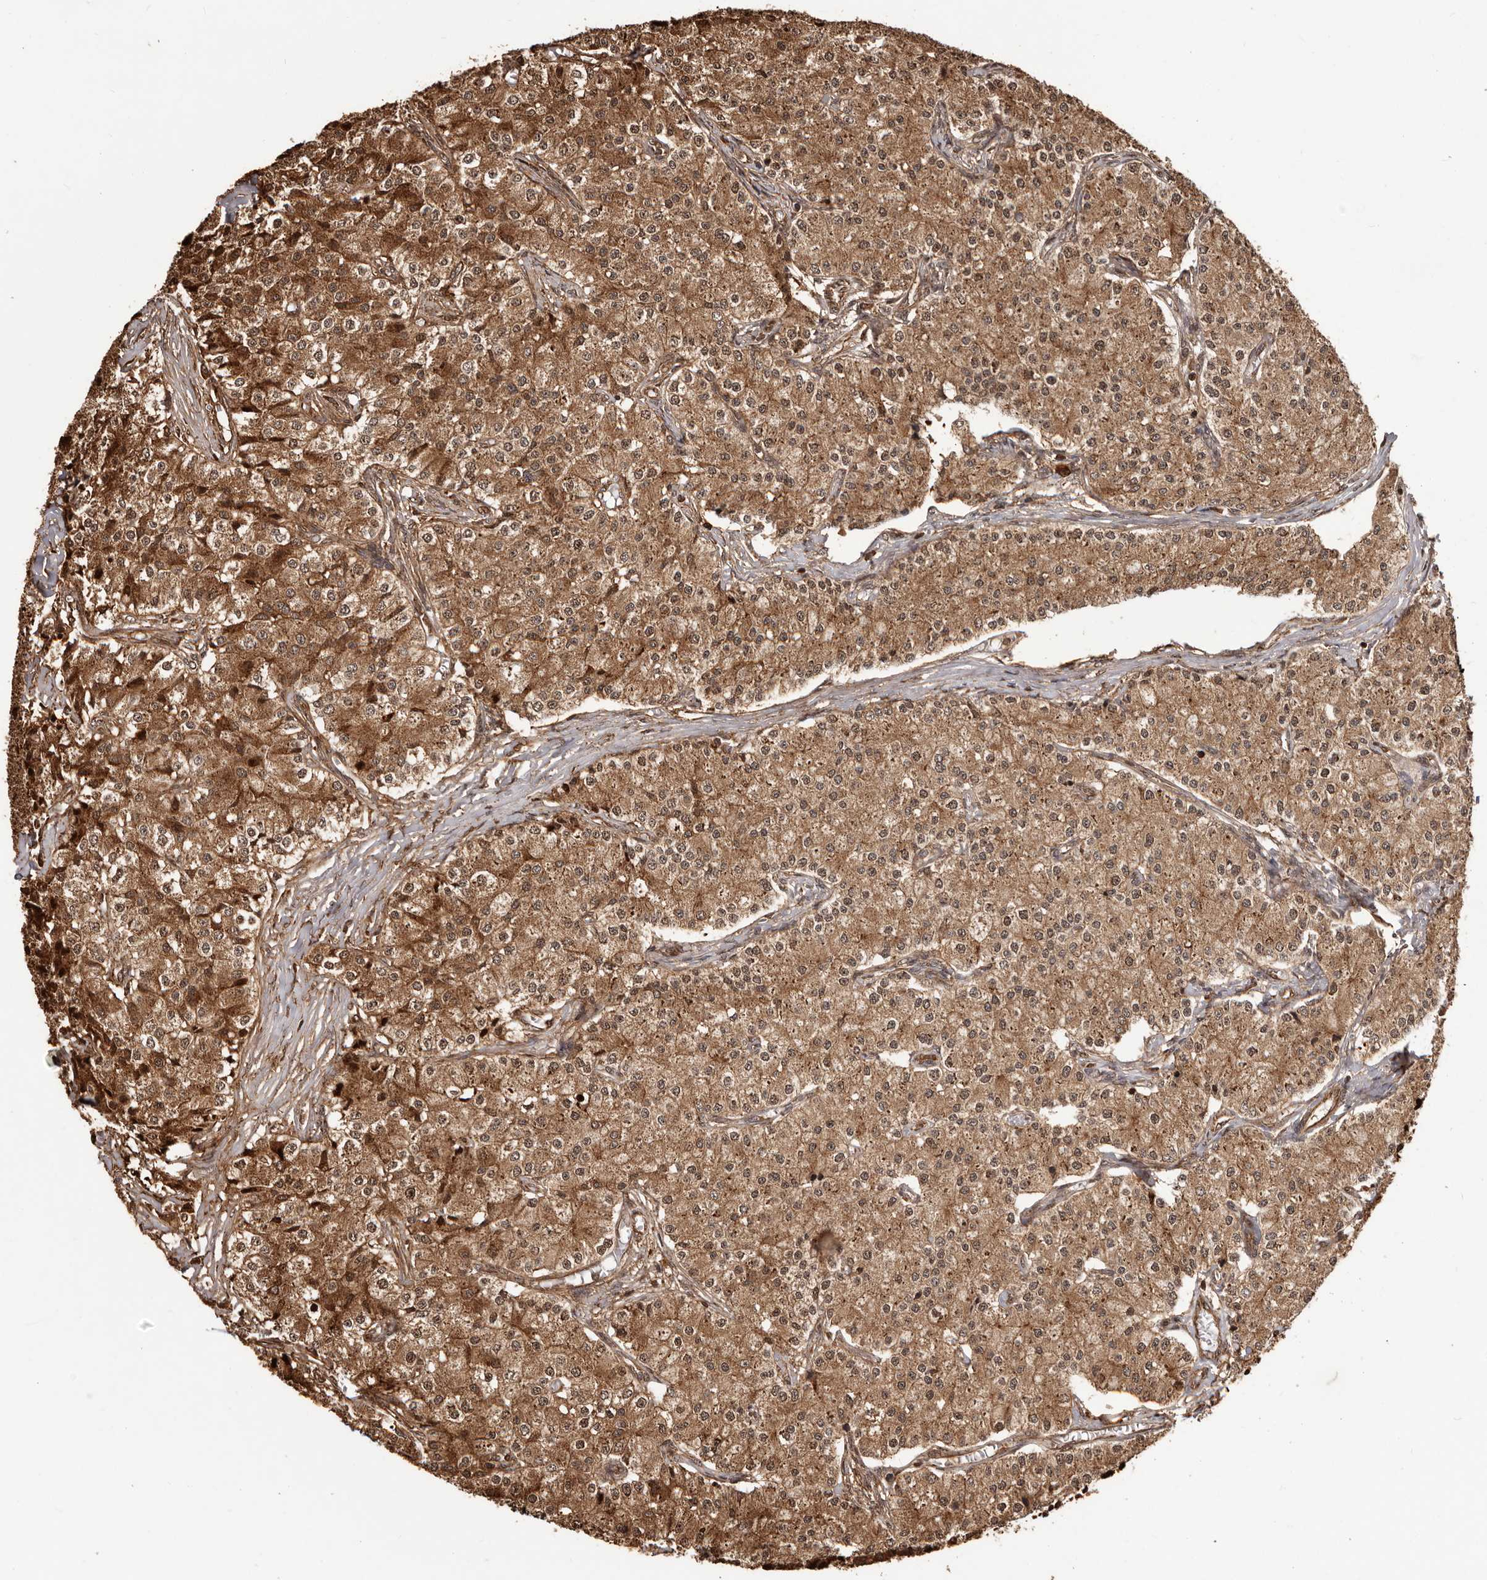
{"staining": {"intensity": "moderate", "quantity": ">75%", "location": "cytoplasmic/membranous"}, "tissue": "carcinoid", "cell_type": "Tumor cells", "image_type": "cancer", "snomed": [{"axis": "morphology", "description": "Carcinoid, malignant, NOS"}, {"axis": "topography", "description": "Colon"}], "caption": "High-magnification brightfield microscopy of carcinoid stained with DAB (3,3'-diaminobenzidine) (brown) and counterstained with hematoxylin (blue). tumor cells exhibit moderate cytoplasmic/membranous staining is seen in about>75% of cells.", "gene": "MTO1", "patient": {"sex": "female", "age": 52}}